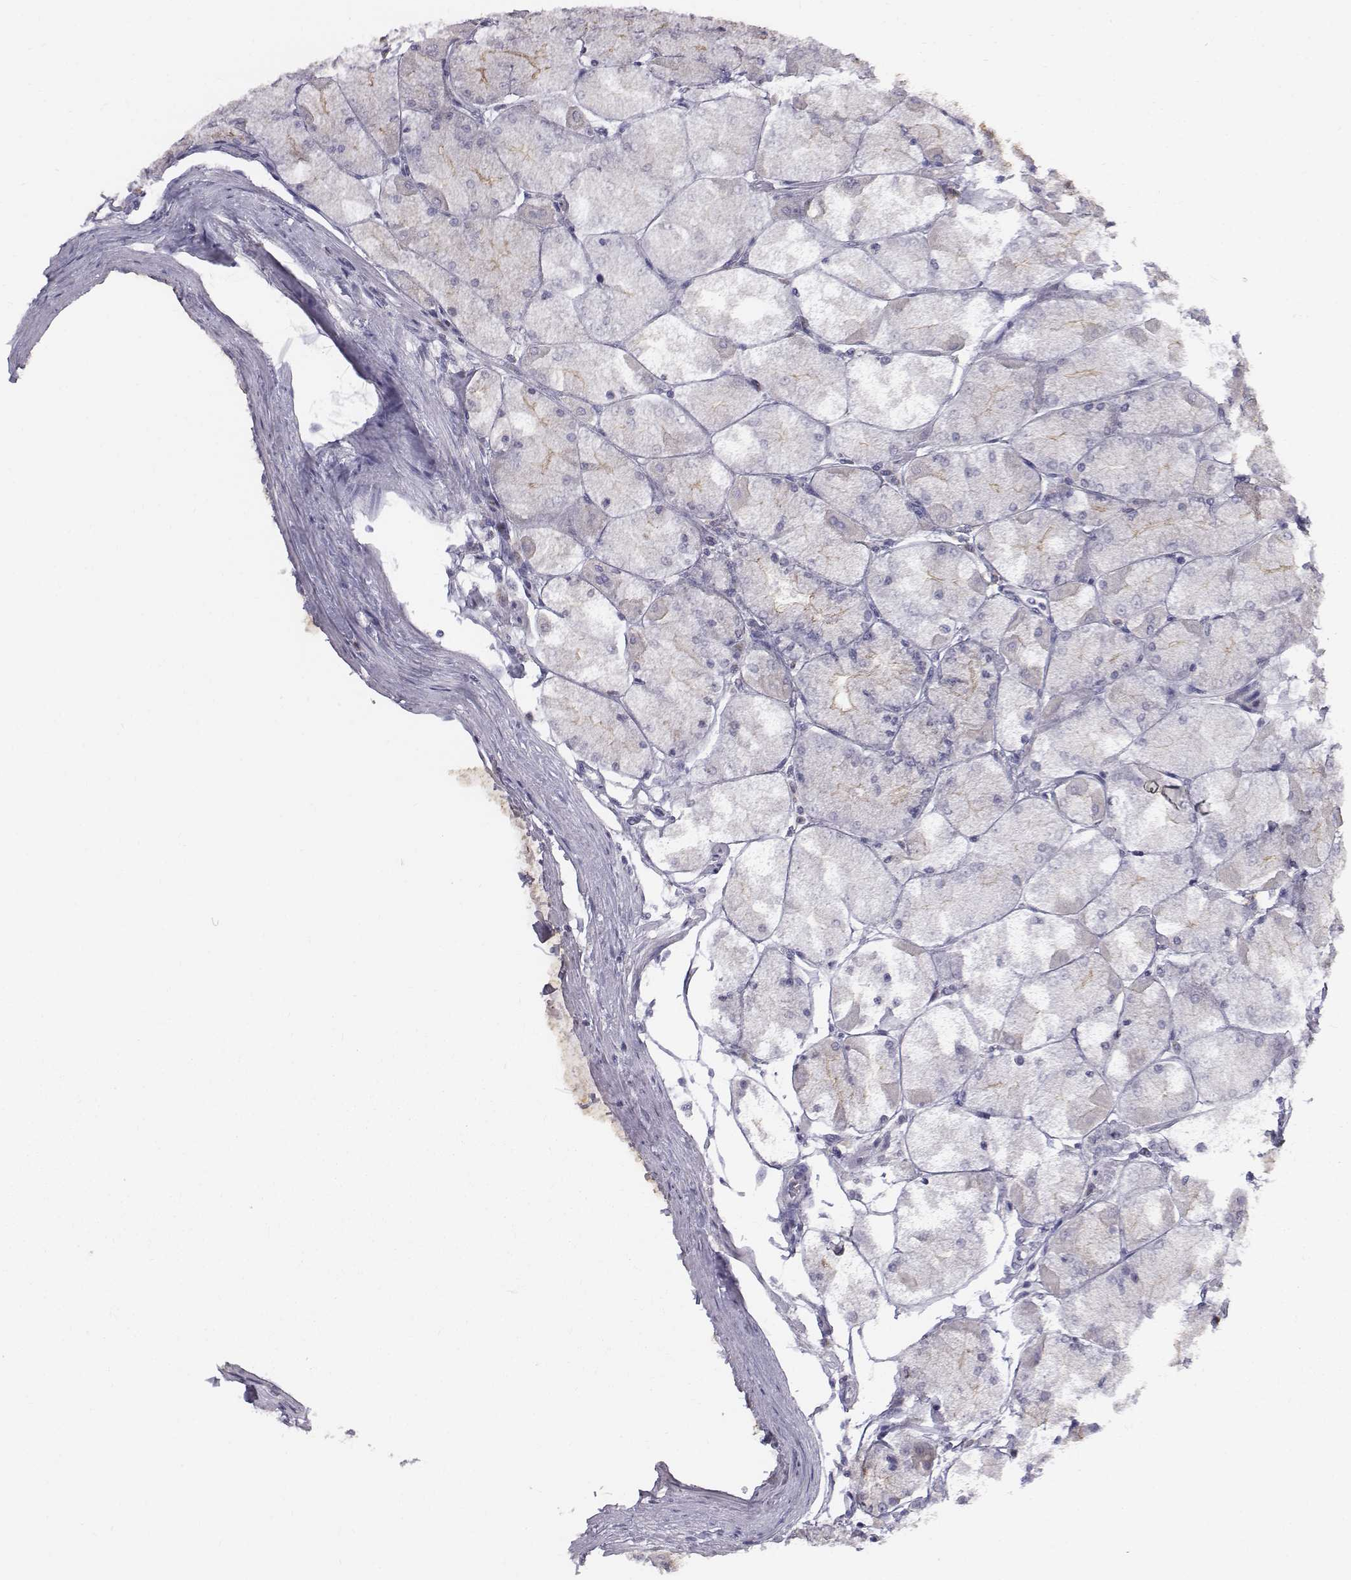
{"staining": {"intensity": "strong", "quantity": "<25%", "location": "cytoplasmic/membranous"}, "tissue": "stomach", "cell_type": "Glandular cells", "image_type": "normal", "snomed": [{"axis": "morphology", "description": "Normal tissue, NOS"}, {"axis": "topography", "description": "Stomach, upper"}], "caption": "DAB (3,3'-diaminobenzidine) immunohistochemical staining of unremarkable stomach demonstrates strong cytoplasmic/membranous protein staining in approximately <25% of glandular cells.", "gene": "C6orf58", "patient": {"sex": "male", "age": 60}}